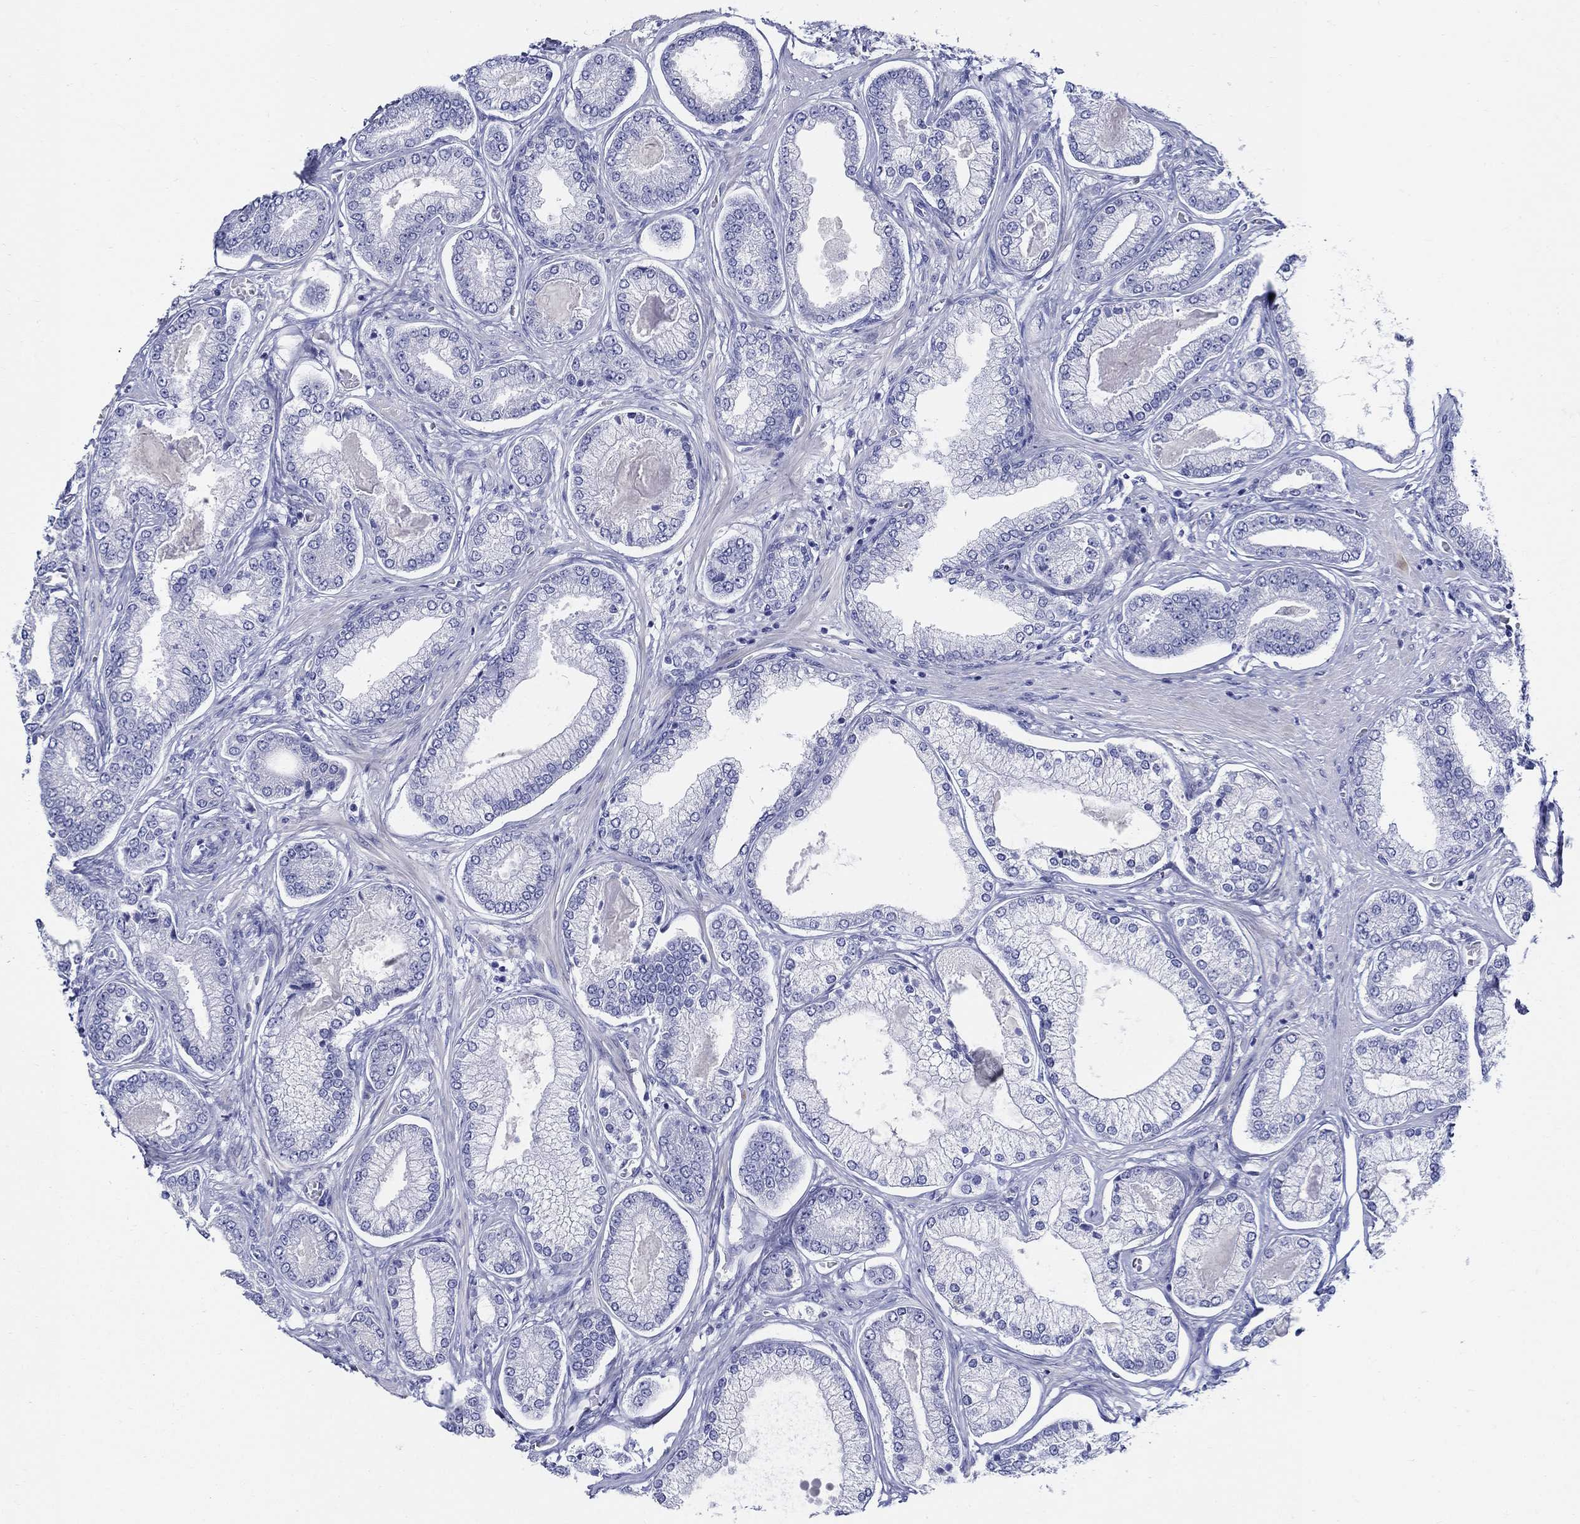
{"staining": {"intensity": "negative", "quantity": "none", "location": "none"}, "tissue": "prostate cancer", "cell_type": "Tumor cells", "image_type": "cancer", "snomed": [{"axis": "morphology", "description": "Adenocarcinoma, Low grade"}, {"axis": "topography", "description": "Prostate"}], "caption": "A high-resolution photomicrograph shows immunohistochemistry (IHC) staining of prostate cancer (low-grade adenocarcinoma), which demonstrates no significant staining in tumor cells.", "gene": "CRYGS", "patient": {"sex": "male", "age": 57}}